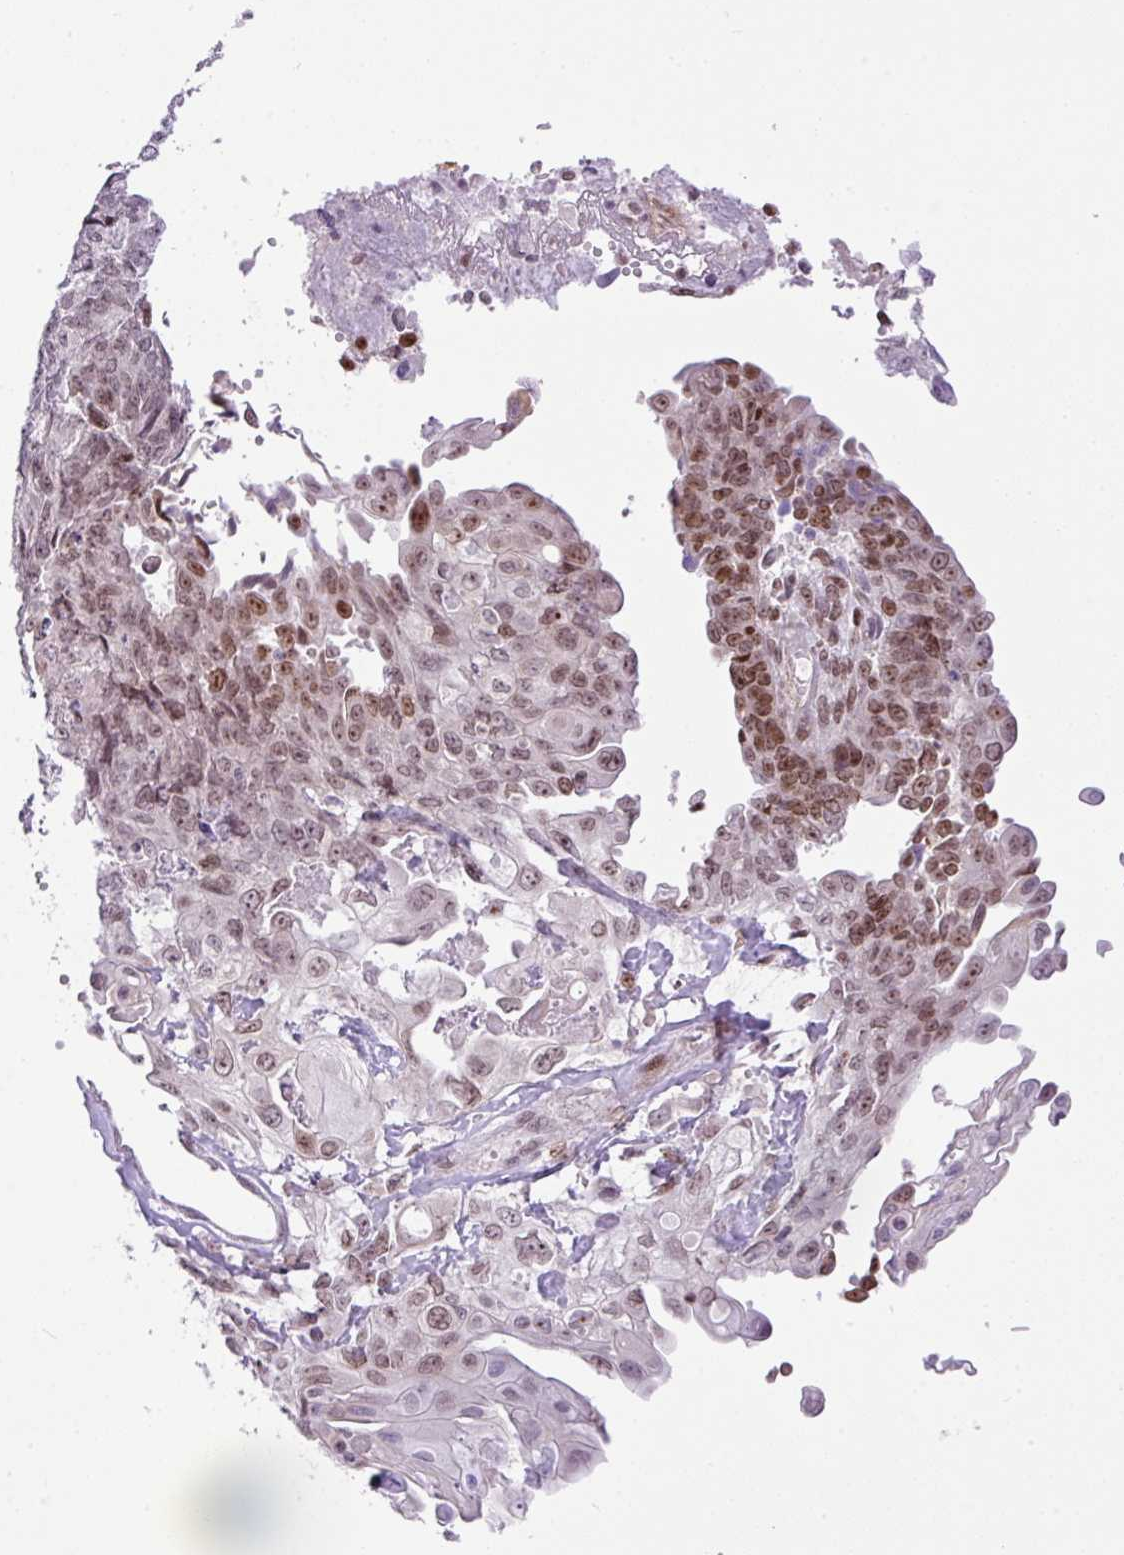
{"staining": {"intensity": "moderate", "quantity": ">75%", "location": "nuclear"}, "tissue": "endometrial cancer", "cell_type": "Tumor cells", "image_type": "cancer", "snomed": [{"axis": "morphology", "description": "Adenocarcinoma, NOS"}, {"axis": "topography", "description": "Endometrium"}], "caption": "Human adenocarcinoma (endometrial) stained with a brown dye exhibits moderate nuclear positive staining in approximately >75% of tumor cells.", "gene": "CCDC137", "patient": {"sex": "female", "age": 32}}